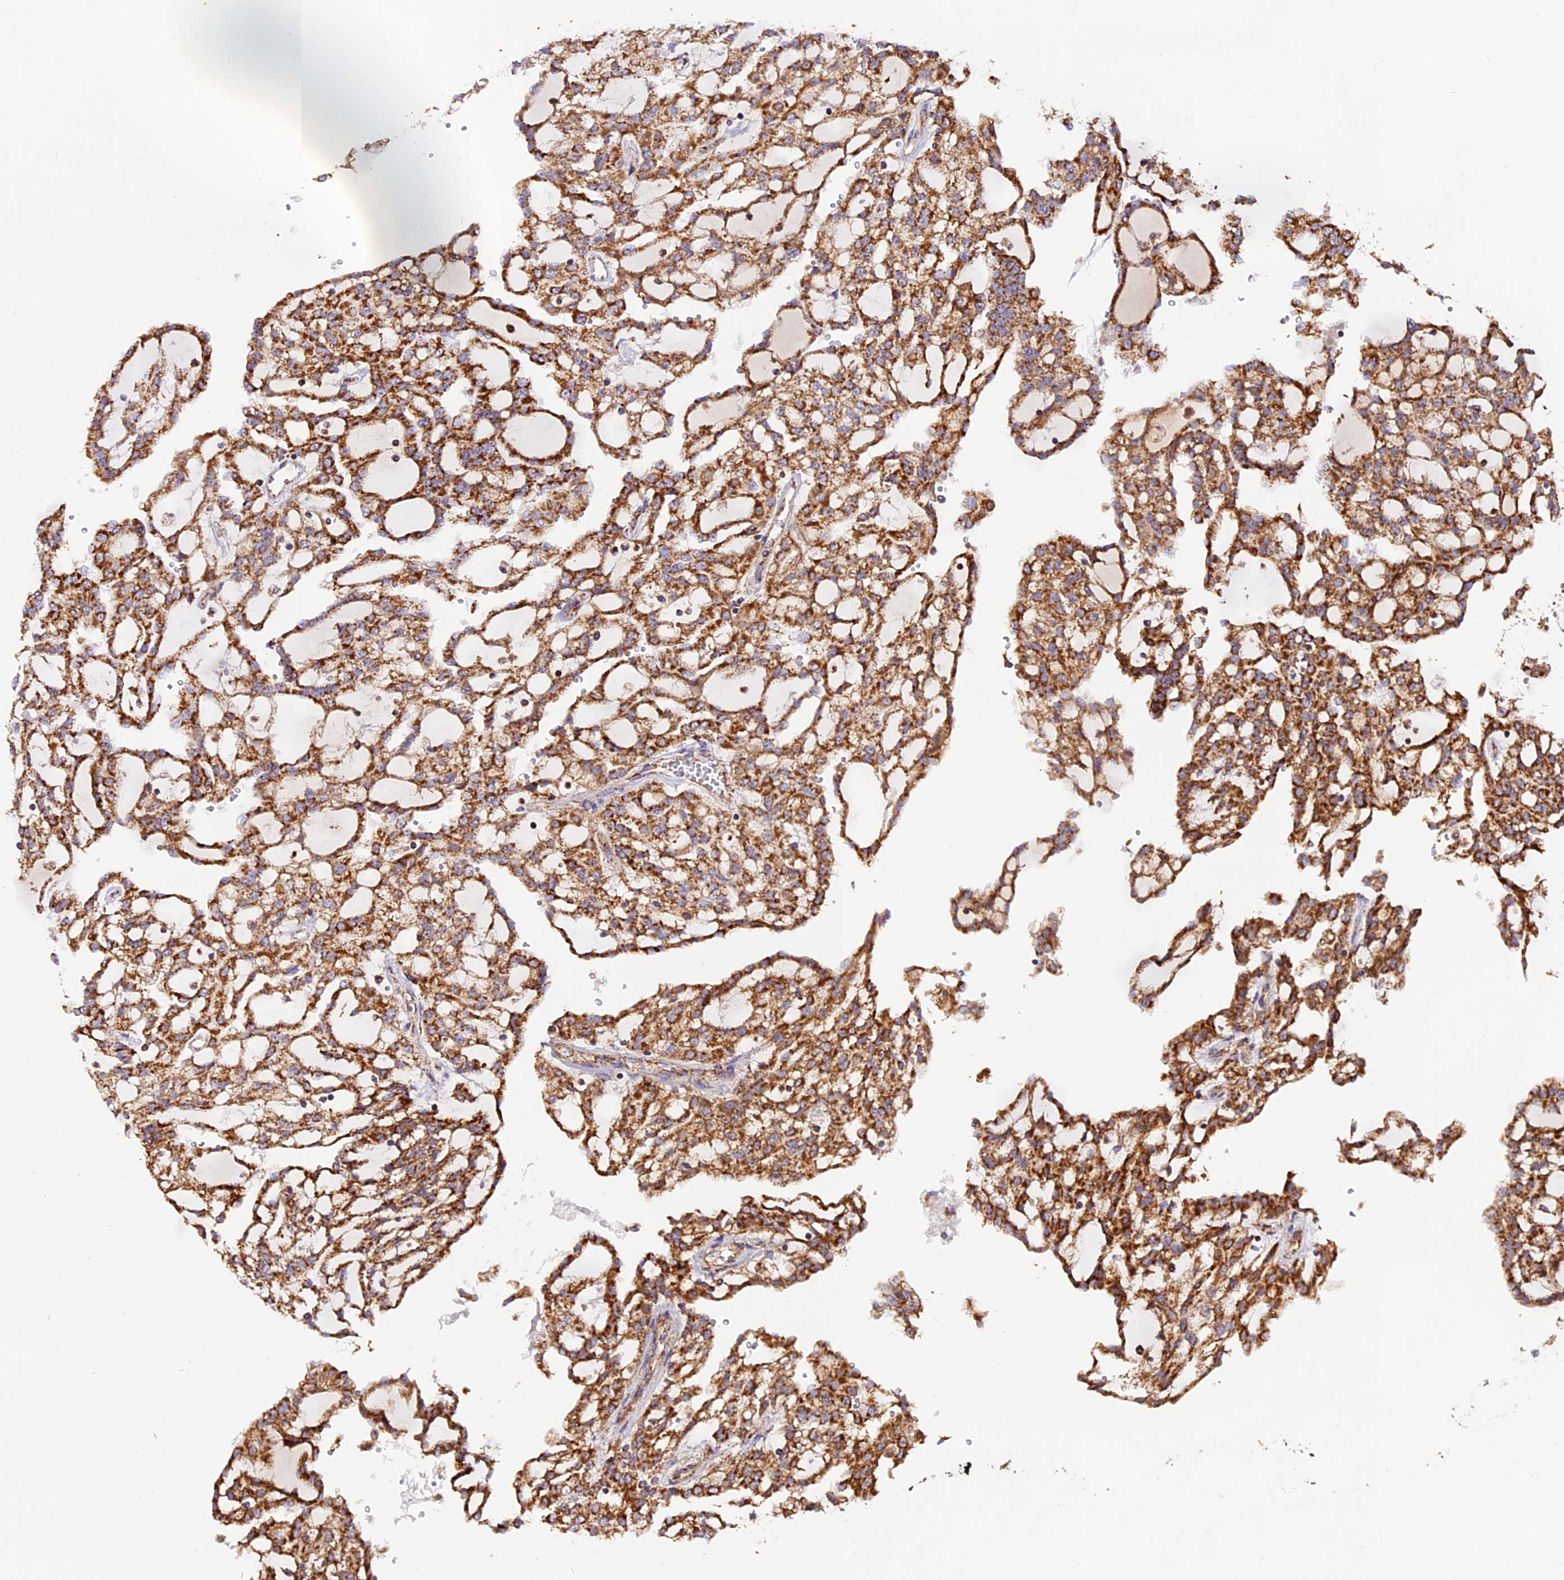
{"staining": {"intensity": "strong", "quantity": ">75%", "location": "cytoplasmic/membranous"}, "tissue": "renal cancer", "cell_type": "Tumor cells", "image_type": "cancer", "snomed": [{"axis": "morphology", "description": "Adenocarcinoma, NOS"}, {"axis": "topography", "description": "Kidney"}], "caption": "Tumor cells exhibit strong cytoplasmic/membranous staining in about >75% of cells in renal cancer.", "gene": "NDUFA8", "patient": {"sex": "male", "age": 63}}